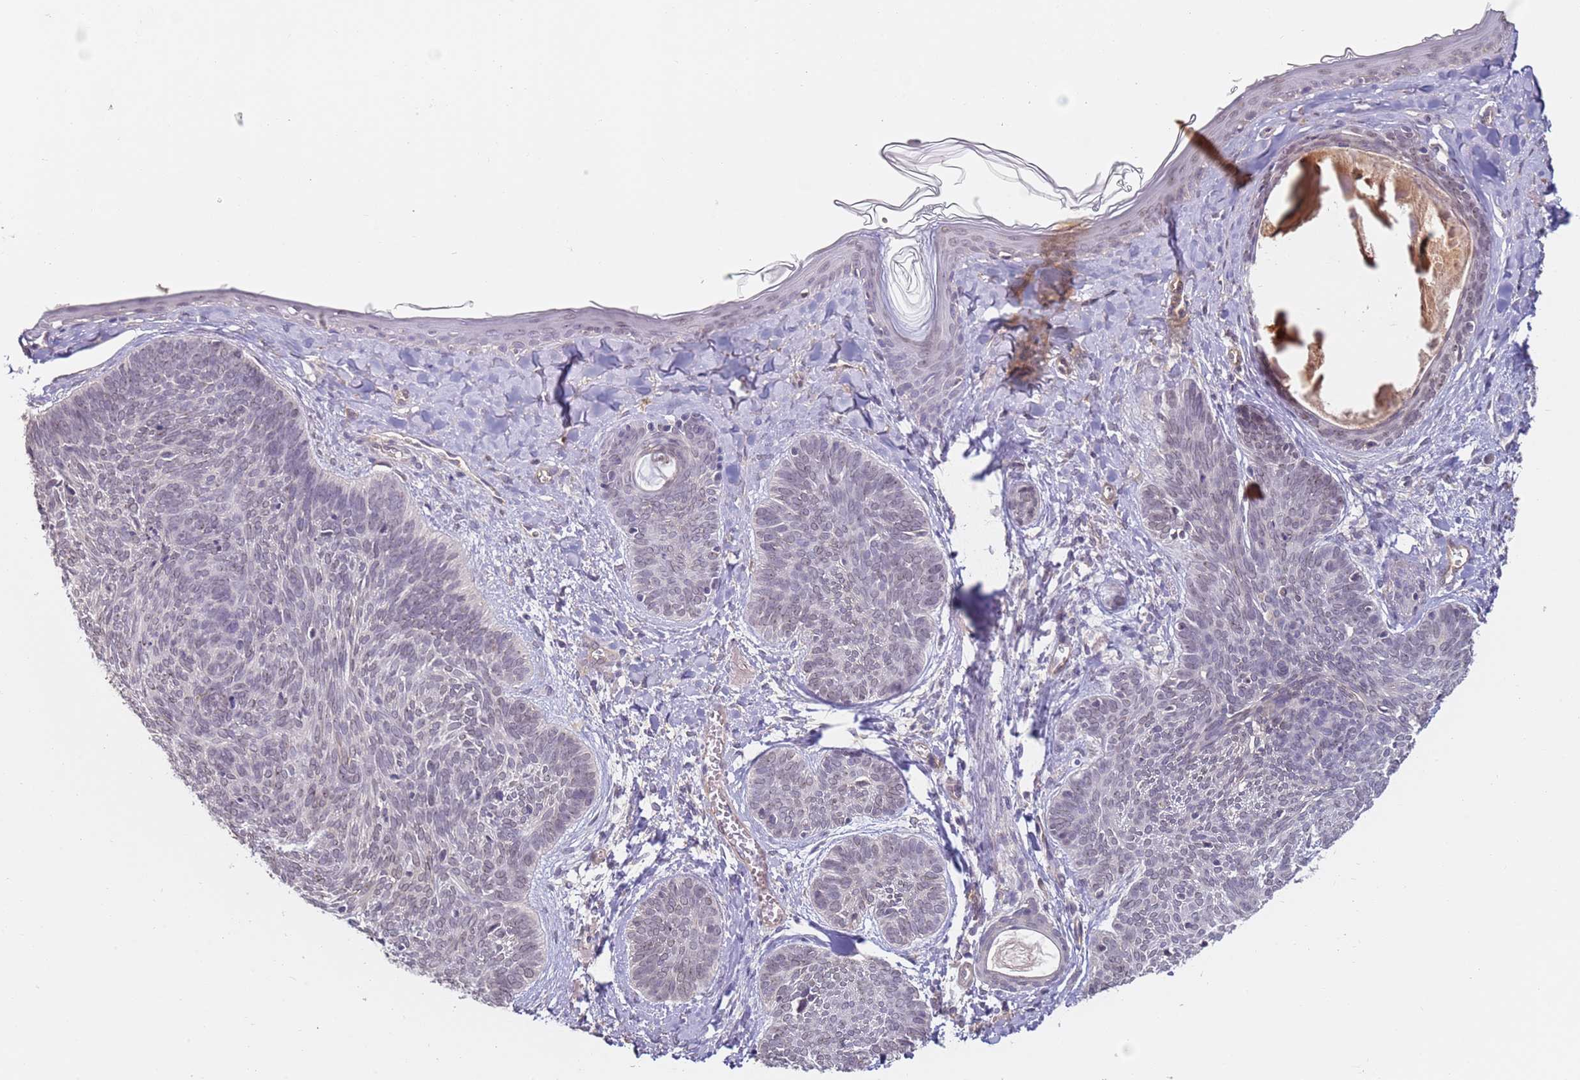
{"staining": {"intensity": "negative", "quantity": "none", "location": "none"}, "tissue": "skin cancer", "cell_type": "Tumor cells", "image_type": "cancer", "snomed": [{"axis": "morphology", "description": "Basal cell carcinoma"}, {"axis": "topography", "description": "Skin"}], "caption": "There is no significant staining in tumor cells of skin cancer. (Brightfield microscopy of DAB (3,3'-diaminobenzidine) immunohistochemistry (IHC) at high magnification).", "gene": "WDR93", "patient": {"sex": "female", "age": 81}}